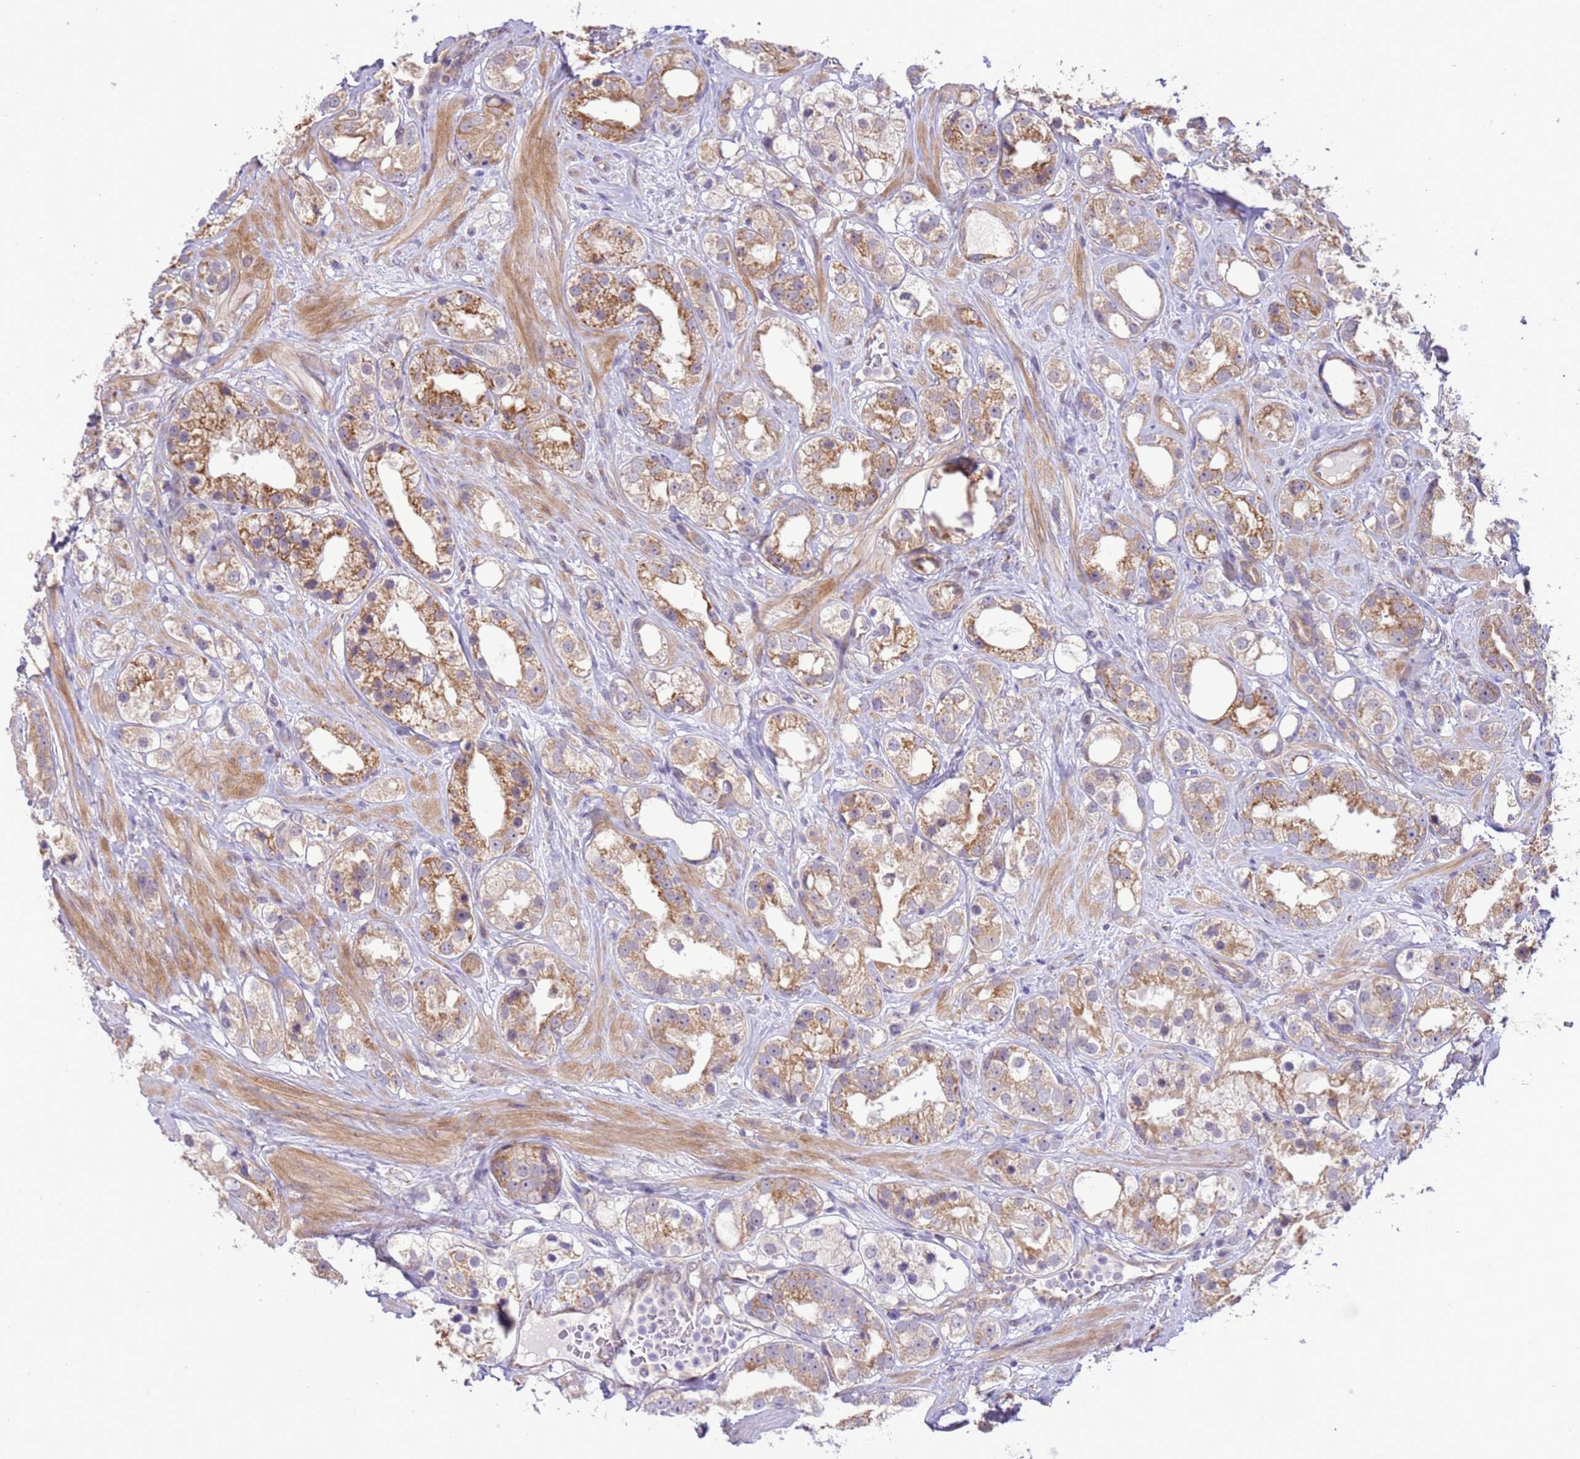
{"staining": {"intensity": "moderate", "quantity": "25%-75%", "location": "cytoplasmic/membranous"}, "tissue": "prostate cancer", "cell_type": "Tumor cells", "image_type": "cancer", "snomed": [{"axis": "morphology", "description": "Adenocarcinoma, NOS"}, {"axis": "topography", "description": "Prostate"}], "caption": "DAB immunohistochemical staining of adenocarcinoma (prostate) shows moderate cytoplasmic/membranous protein positivity in about 25%-75% of tumor cells. The staining was performed using DAB (3,3'-diaminobenzidine), with brown indicating positive protein expression. Nuclei are stained blue with hematoxylin.", "gene": "SCARA3", "patient": {"sex": "male", "age": 79}}